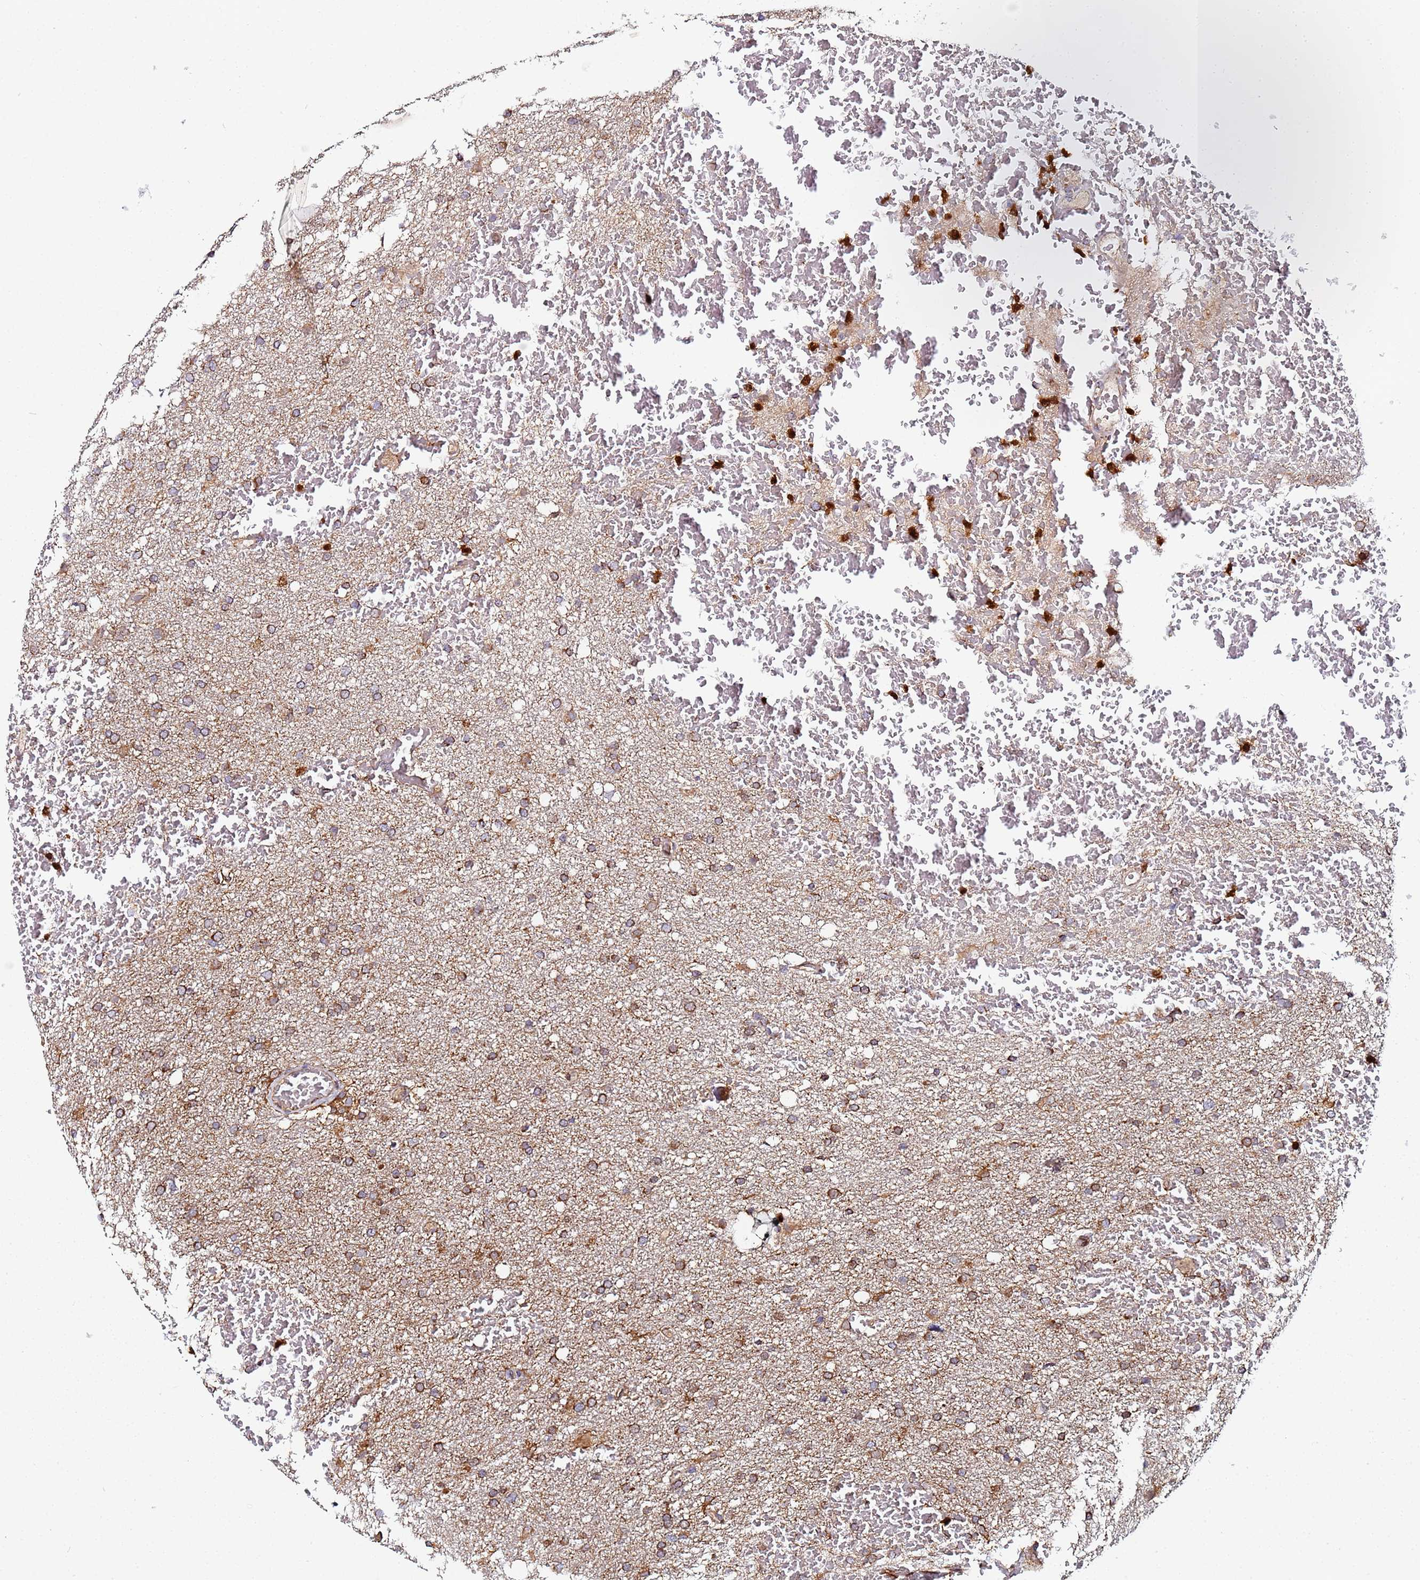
{"staining": {"intensity": "moderate", "quantity": ">75%", "location": "cytoplasmic/membranous"}, "tissue": "glioma", "cell_type": "Tumor cells", "image_type": "cancer", "snomed": [{"axis": "morphology", "description": "Glioma, malignant, High grade"}, {"axis": "topography", "description": "Cerebral cortex"}], "caption": "High-grade glioma (malignant) was stained to show a protein in brown. There is medium levels of moderate cytoplasmic/membranous expression in about >75% of tumor cells.", "gene": "CCDC127", "patient": {"sex": "female", "age": 36}}